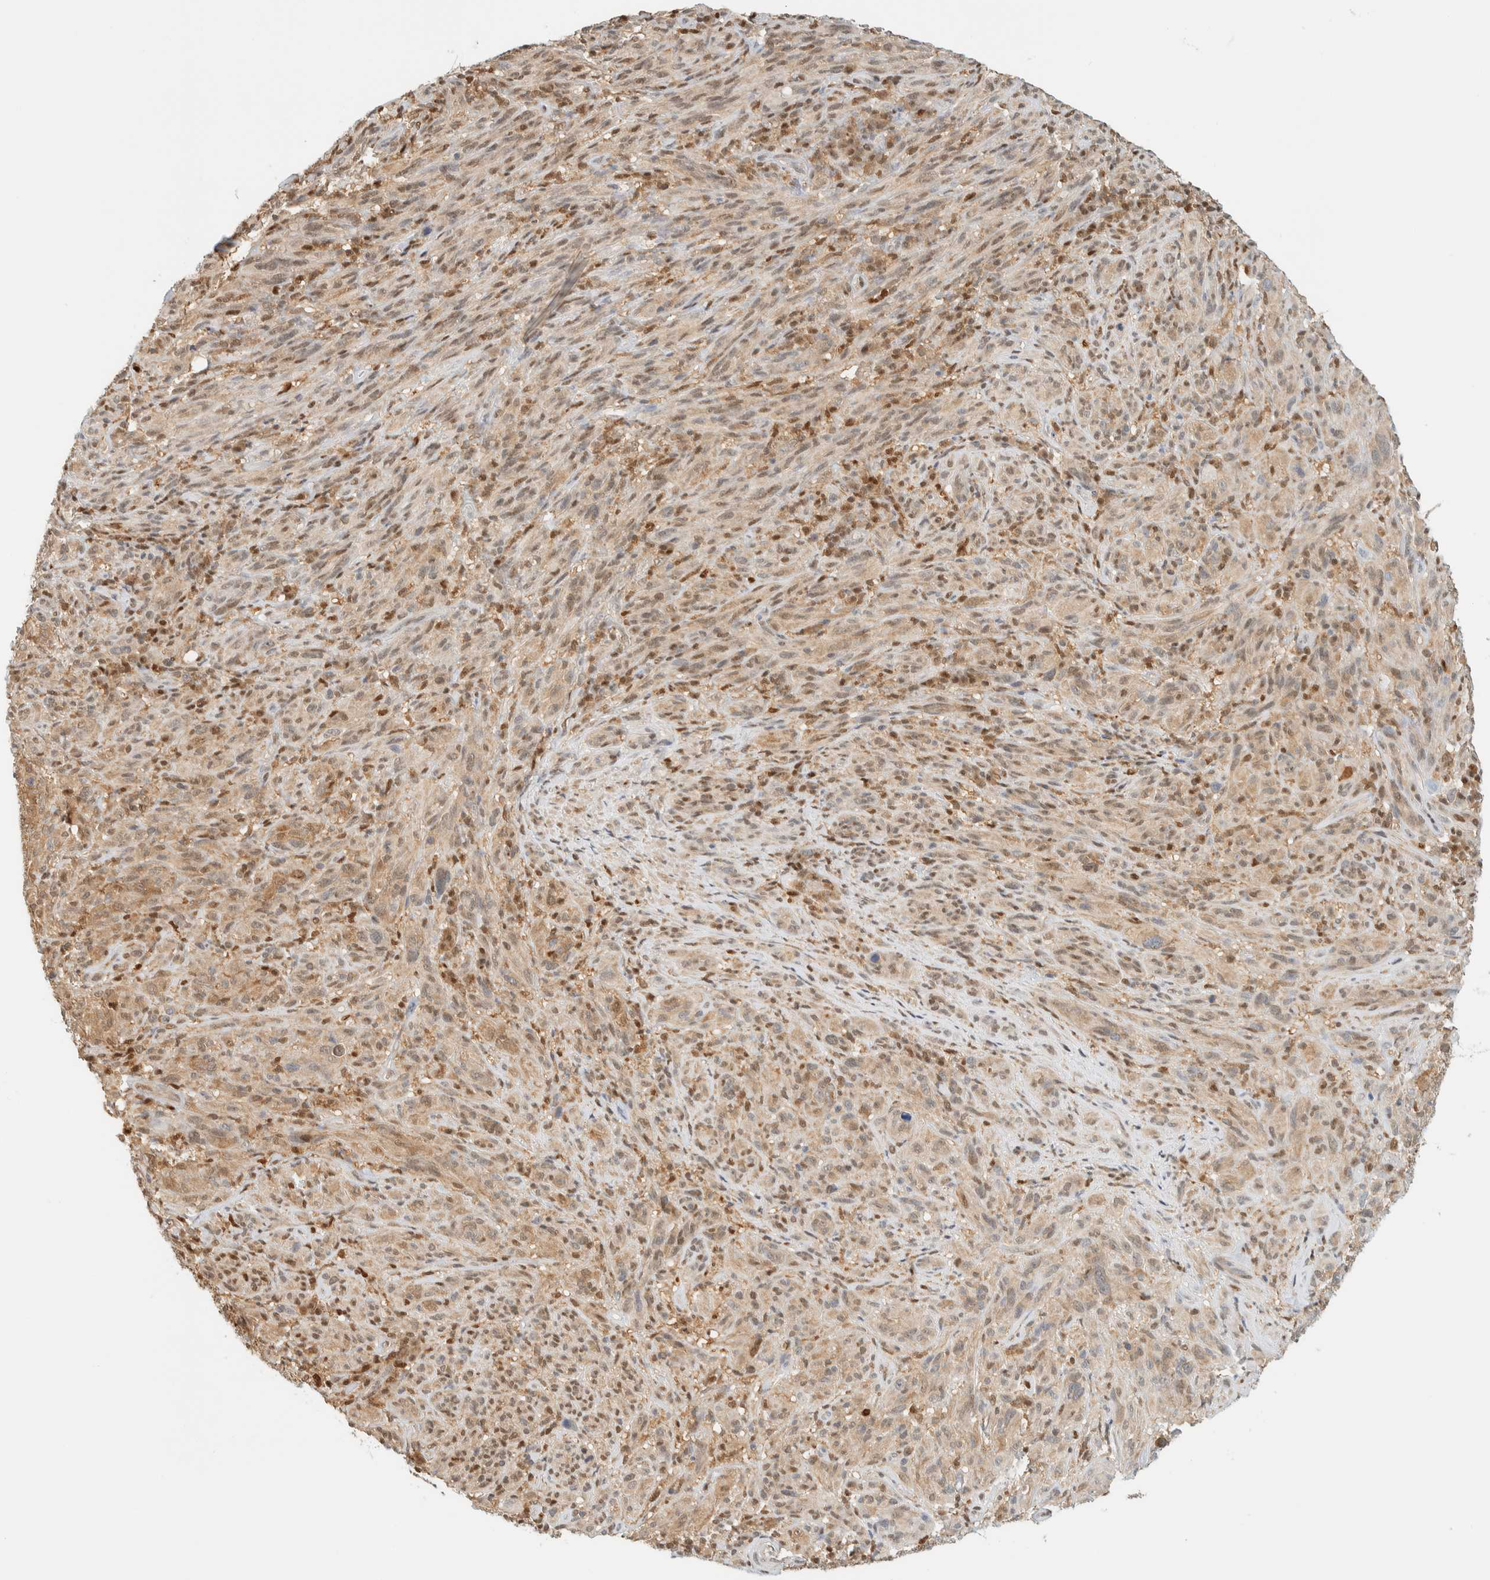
{"staining": {"intensity": "moderate", "quantity": ">75%", "location": "cytoplasmic/membranous,nuclear"}, "tissue": "melanoma", "cell_type": "Tumor cells", "image_type": "cancer", "snomed": [{"axis": "morphology", "description": "Malignant melanoma, NOS"}, {"axis": "topography", "description": "Skin of head"}], "caption": "Protein analysis of melanoma tissue demonstrates moderate cytoplasmic/membranous and nuclear positivity in approximately >75% of tumor cells. The staining is performed using DAB brown chromogen to label protein expression. The nuclei are counter-stained blue using hematoxylin.", "gene": "ZBTB37", "patient": {"sex": "male", "age": 96}}